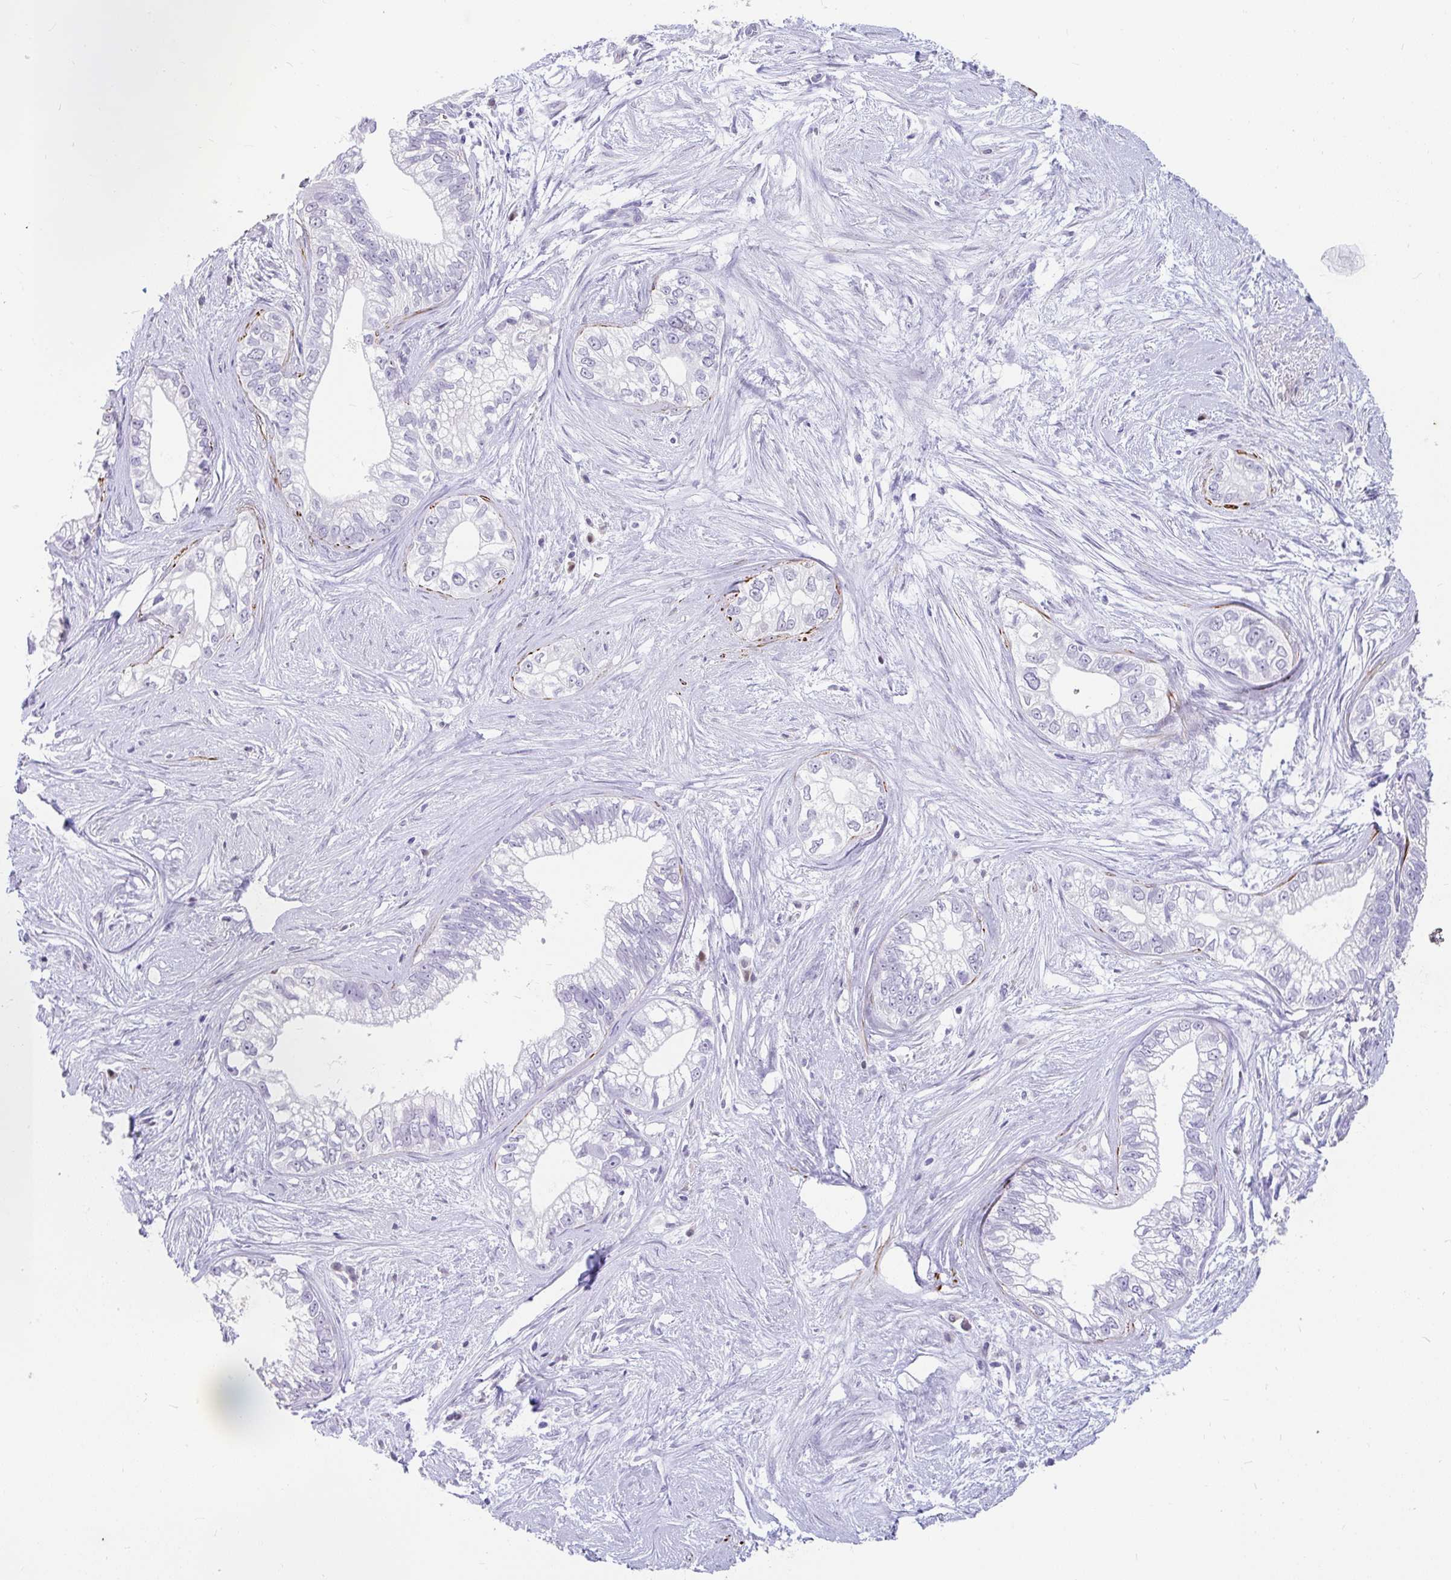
{"staining": {"intensity": "negative", "quantity": "none", "location": "none"}, "tissue": "pancreatic cancer", "cell_type": "Tumor cells", "image_type": "cancer", "snomed": [{"axis": "morphology", "description": "Adenocarcinoma, NOS"}, {"axis": "topography", "description": "Pancreas"}], "caption": "A micrograph of human adenocarcinoma (pancreatic) is negative for staining in tumor cells.", "gene": "EML5", "patient": {"sex": "male", "age": 70}}